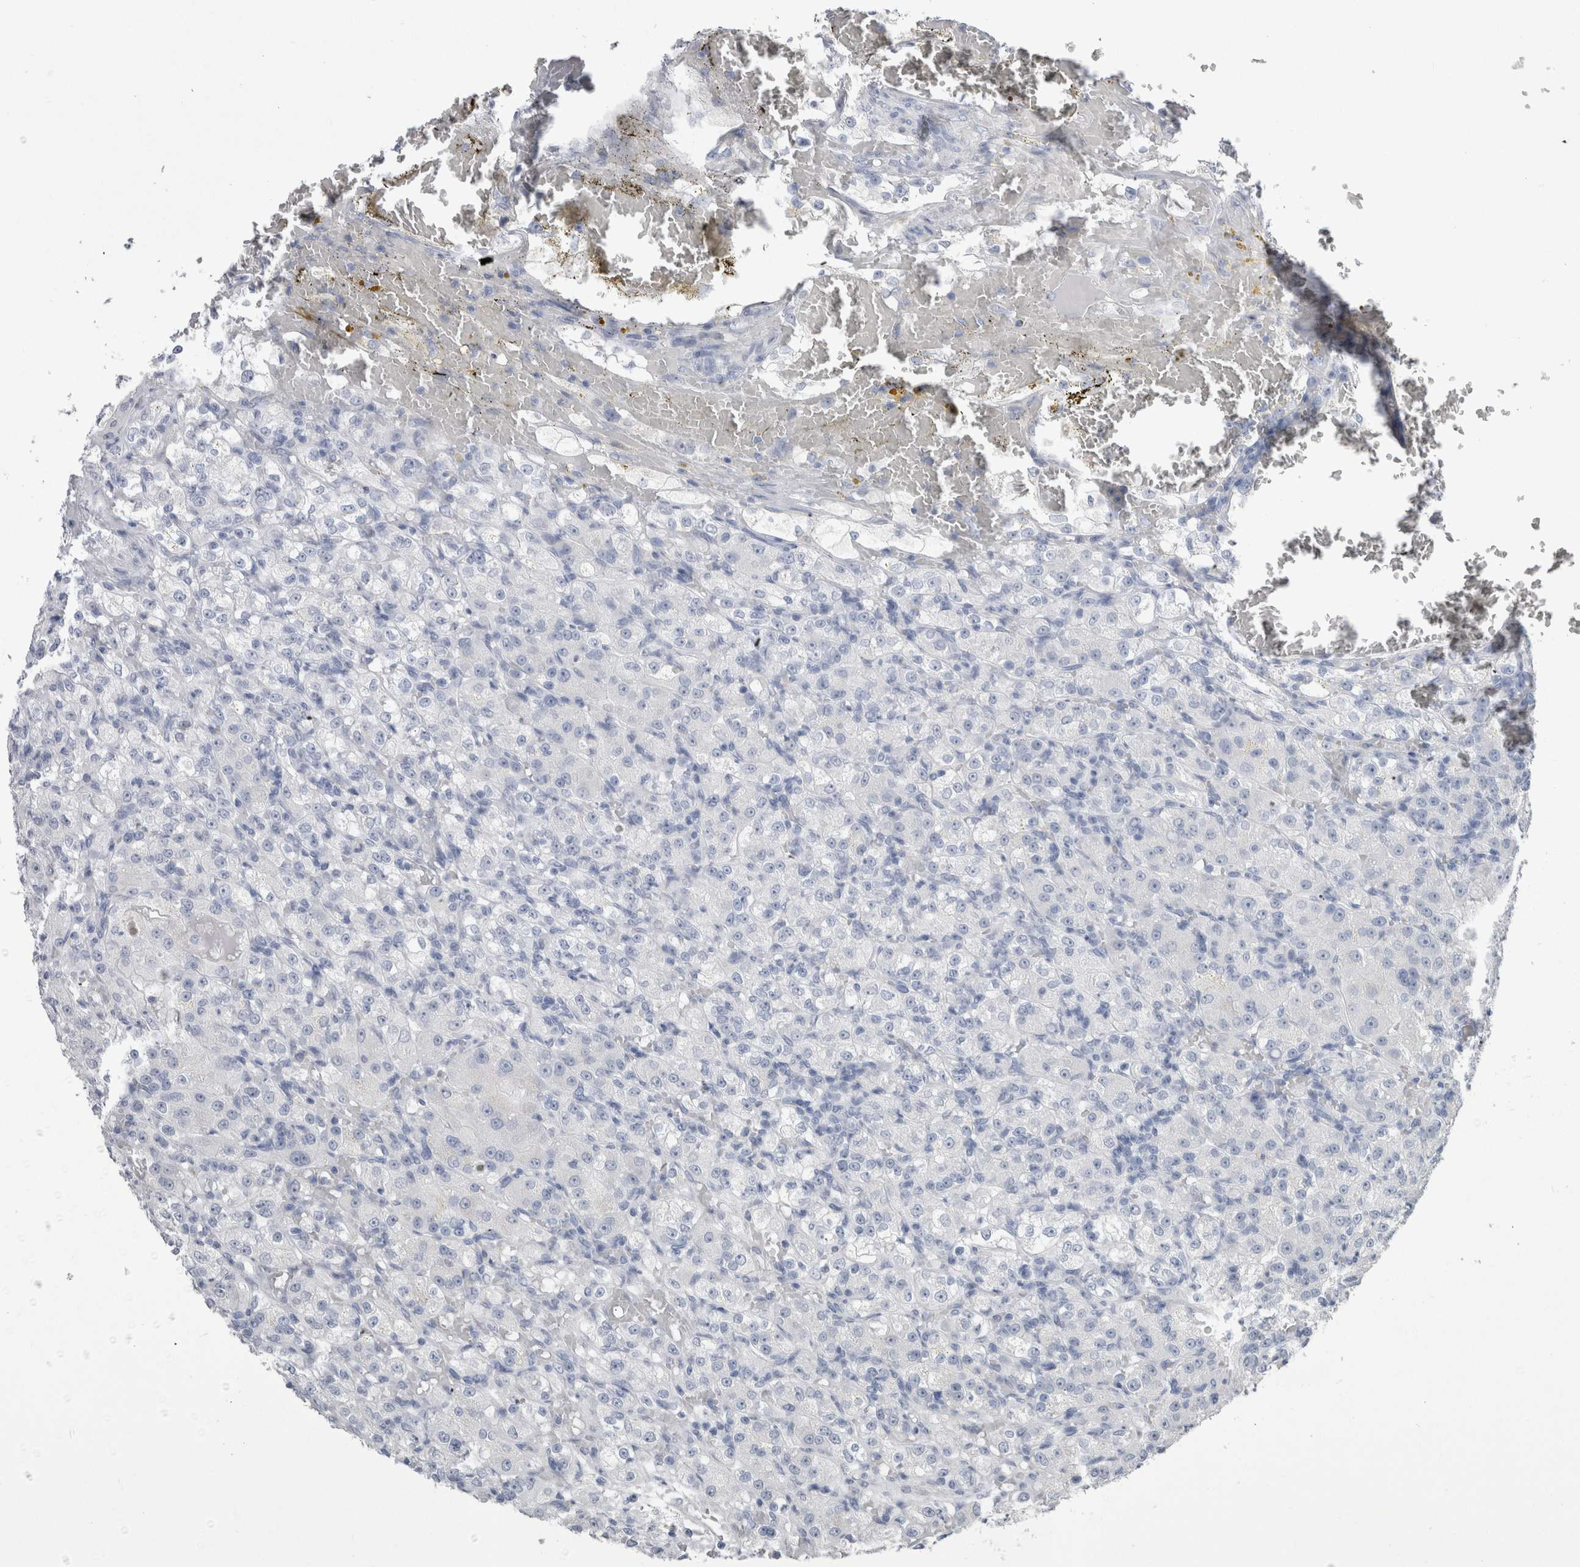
{"staining": {"intensity": "negative", "quantity": "none", "location": "none"}, "tissue": "renal cancer", "cell_type": "Tumor cells", "image_type": "cancer", "snomed": [{"axis": "morphology", "description": "Normal tissue, NOS"}, {"axis": "morphology", "description": "Adenocarcinoma, NOS"}, {"axis": "topography", "description": "Kidney"}], "caption": "The photomicrograph exhibits no staining of tumor cells in adenocarcinoma (renal).", "gene": "PTH", "patient": {"sex": "male", "age": 61}}